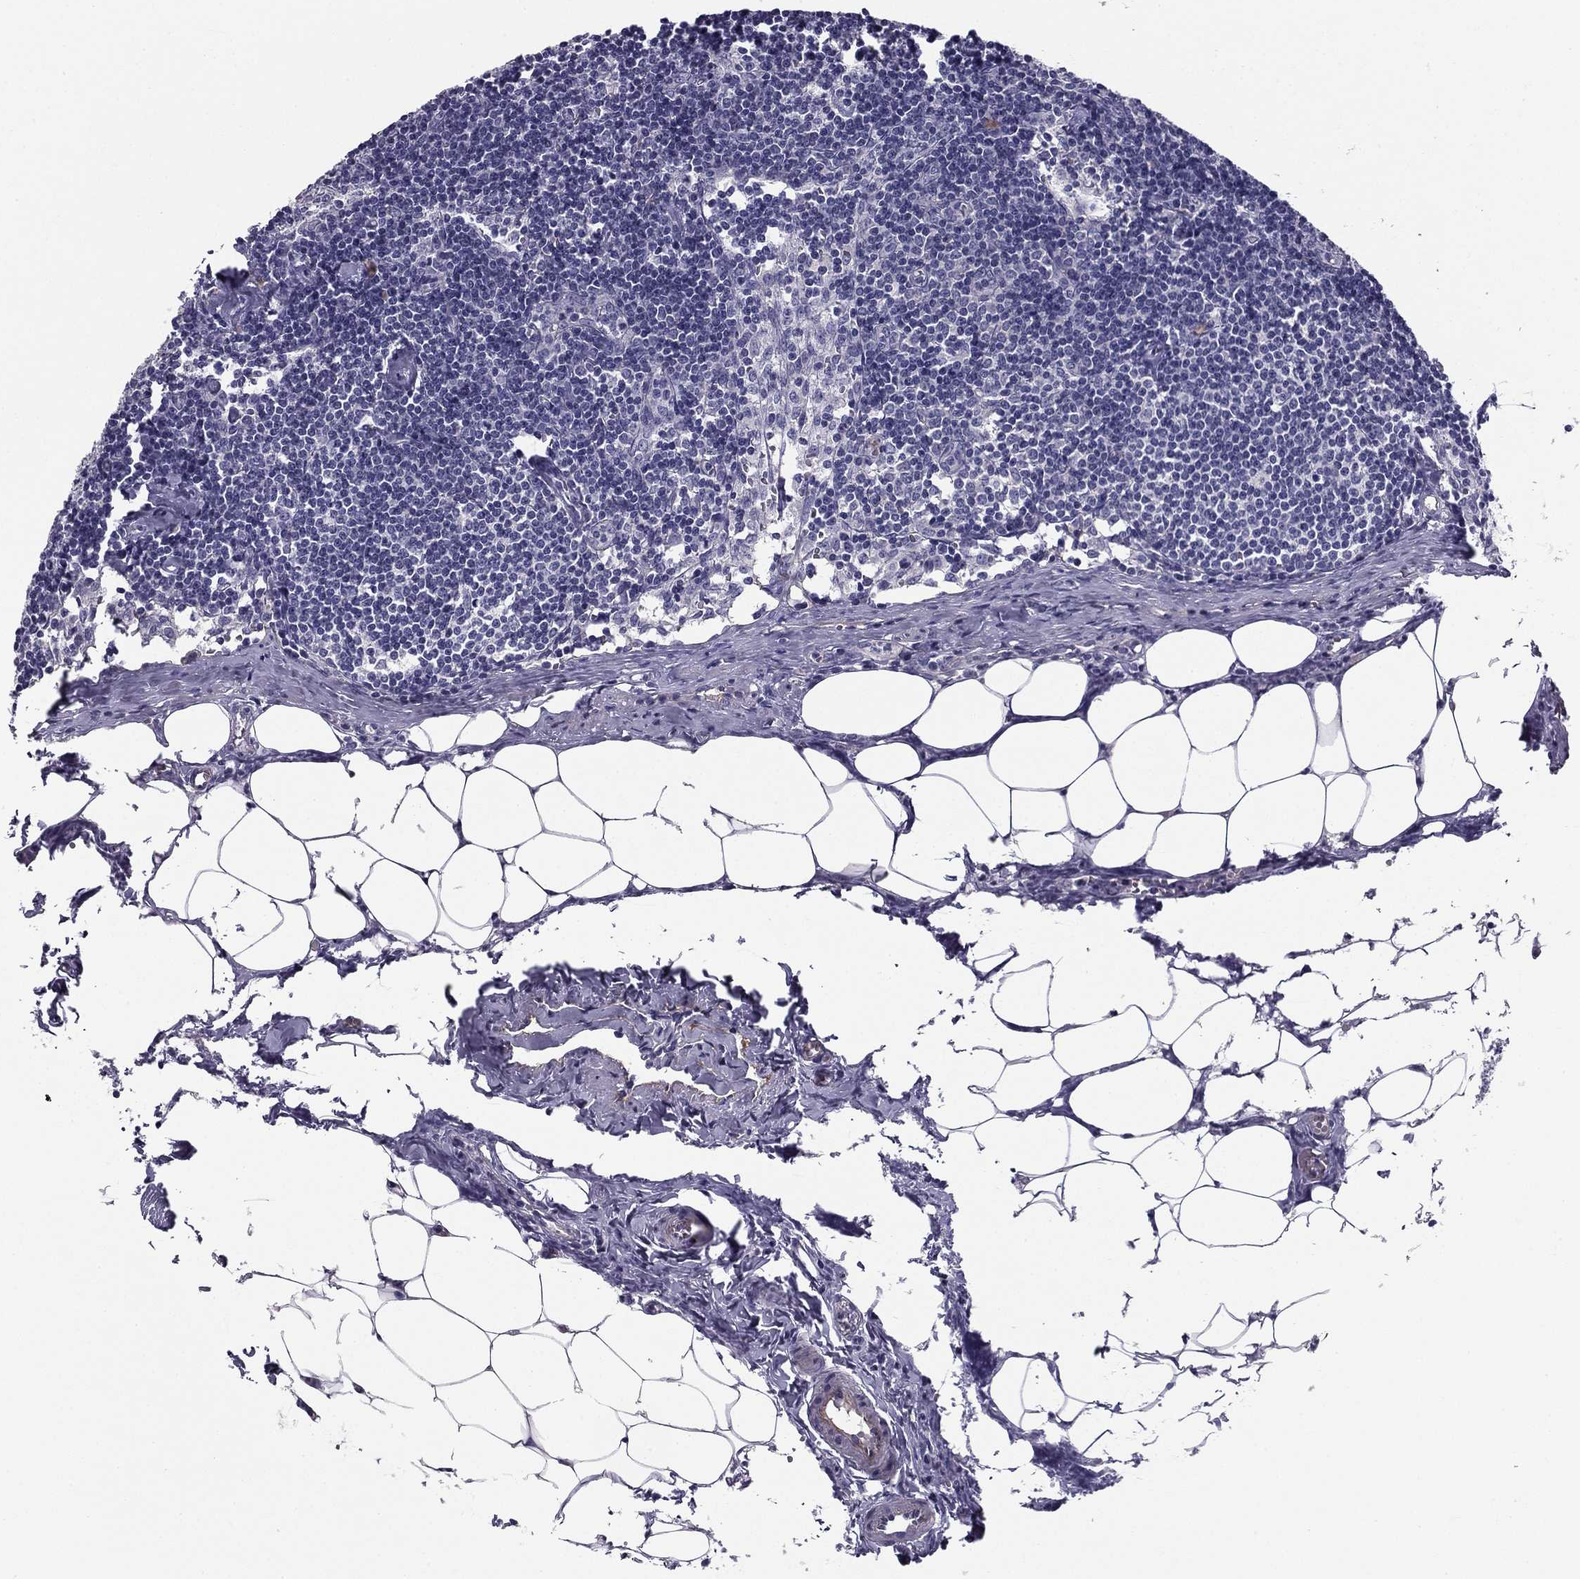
{"staining": {"intensity": "negative", "quantity": "none", "location": "none"}, "tissue": "lymph node", "cell_type": "Non-germinal center cells", "image_type": "normal", "snomed": [{"axis": "morphology", "description": "Normal tissue, NOS"}, {"axis": "topography", "description": "Lymph node"}], "caption": "Non-germinal center cells are negative for protein expression in benign human lymph node. (Immunohistochemistry (ihc), brightfield microscopy, high magnification).", "gene": "FLNC", "patient": {"sex": "female", "age": 51}}